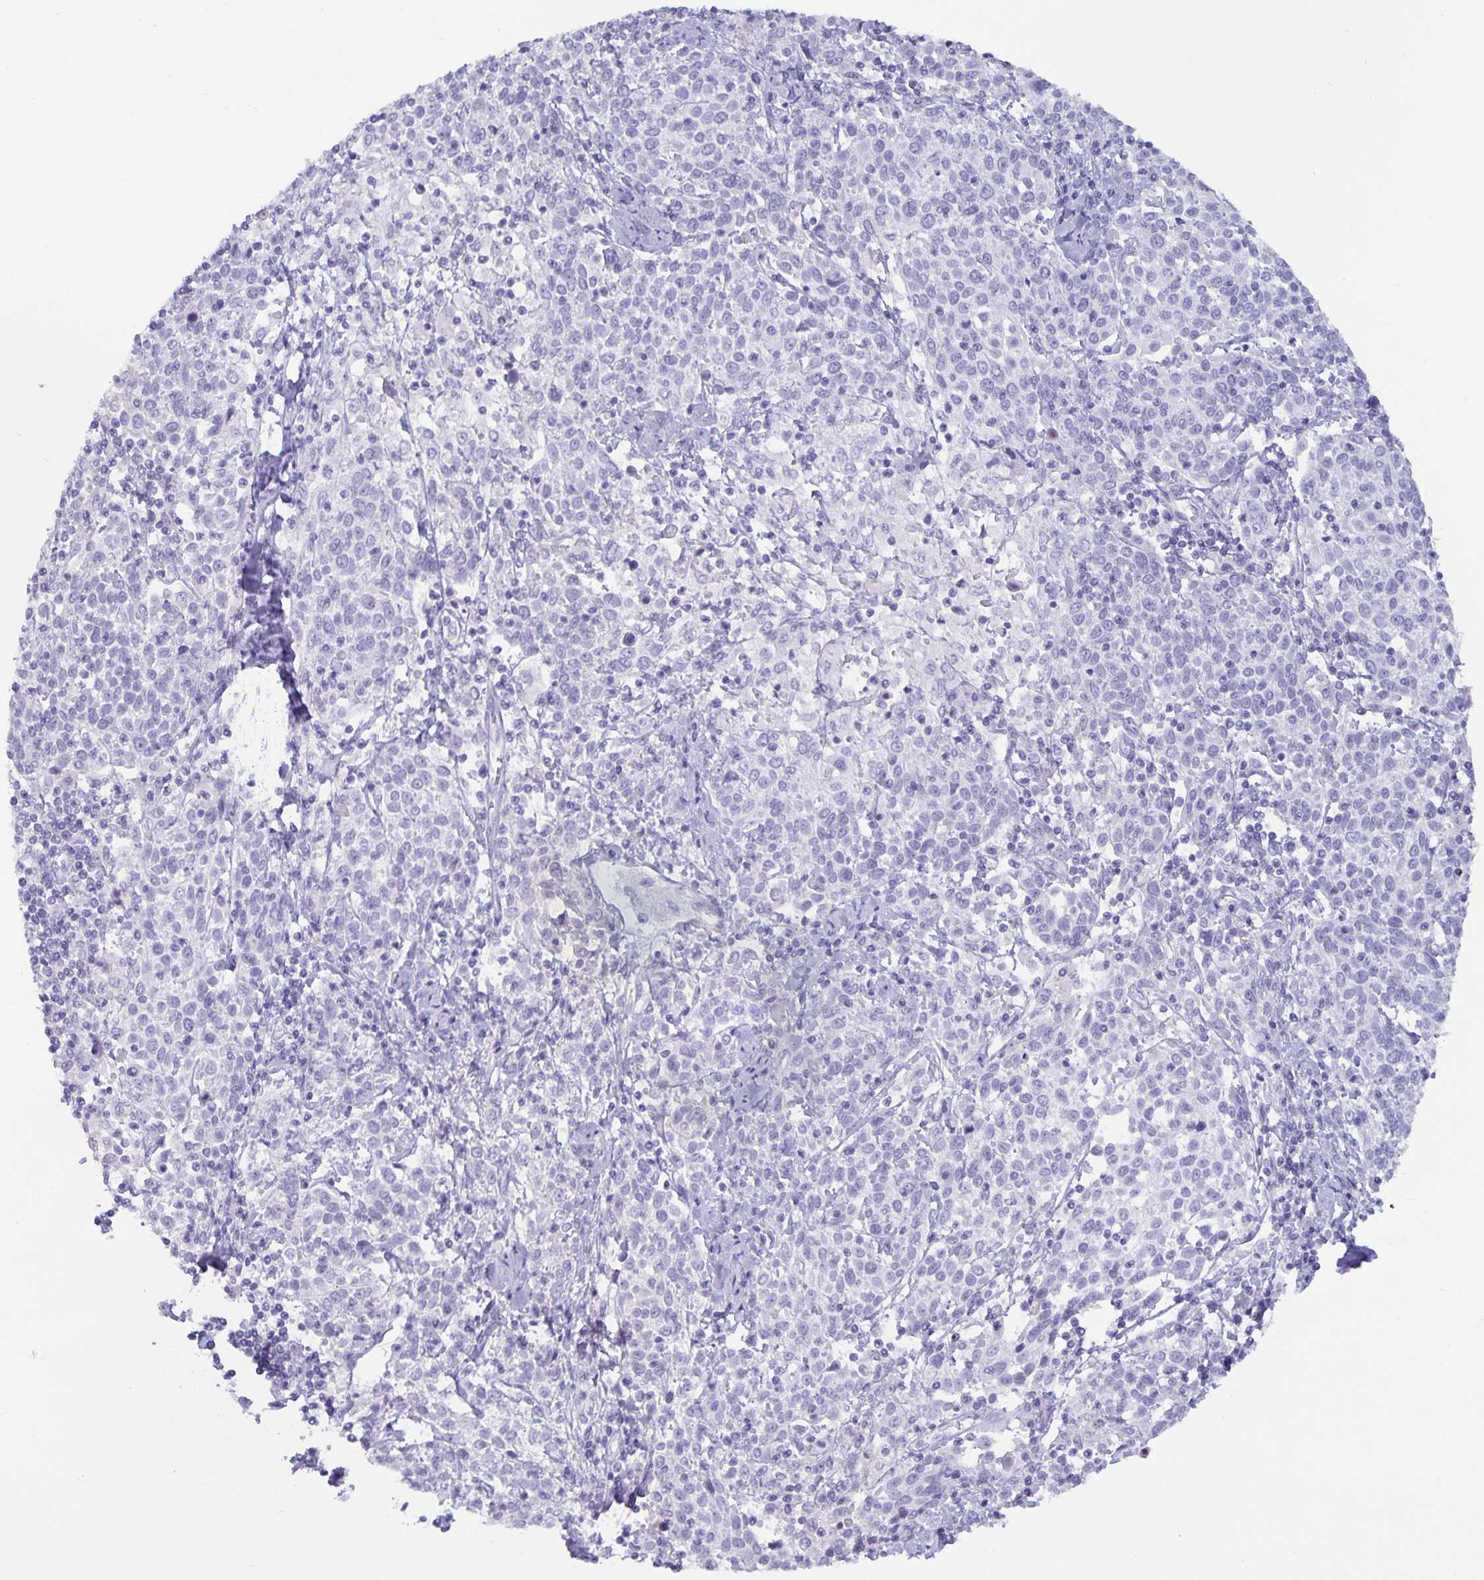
{"staining": {"intensity": "negative", "quantity": "none", "location": "none"}, "tissue": "cervical cancer", "cell_type": "Tumor cells", "image_type": "cancer", "snomed": [{"axis": "morphology", "description": "Squamous cell carcinoma, NOS"}, {"axis": "topography", "description": "Cervix"}], "caption": "Photomicrograph shows no protein staining in tumor cells of cervical cancer (squamous cell carcinoma) tissue.", "gene": "BPIFA3", "patient": {"sex": "female", "age": 61}}